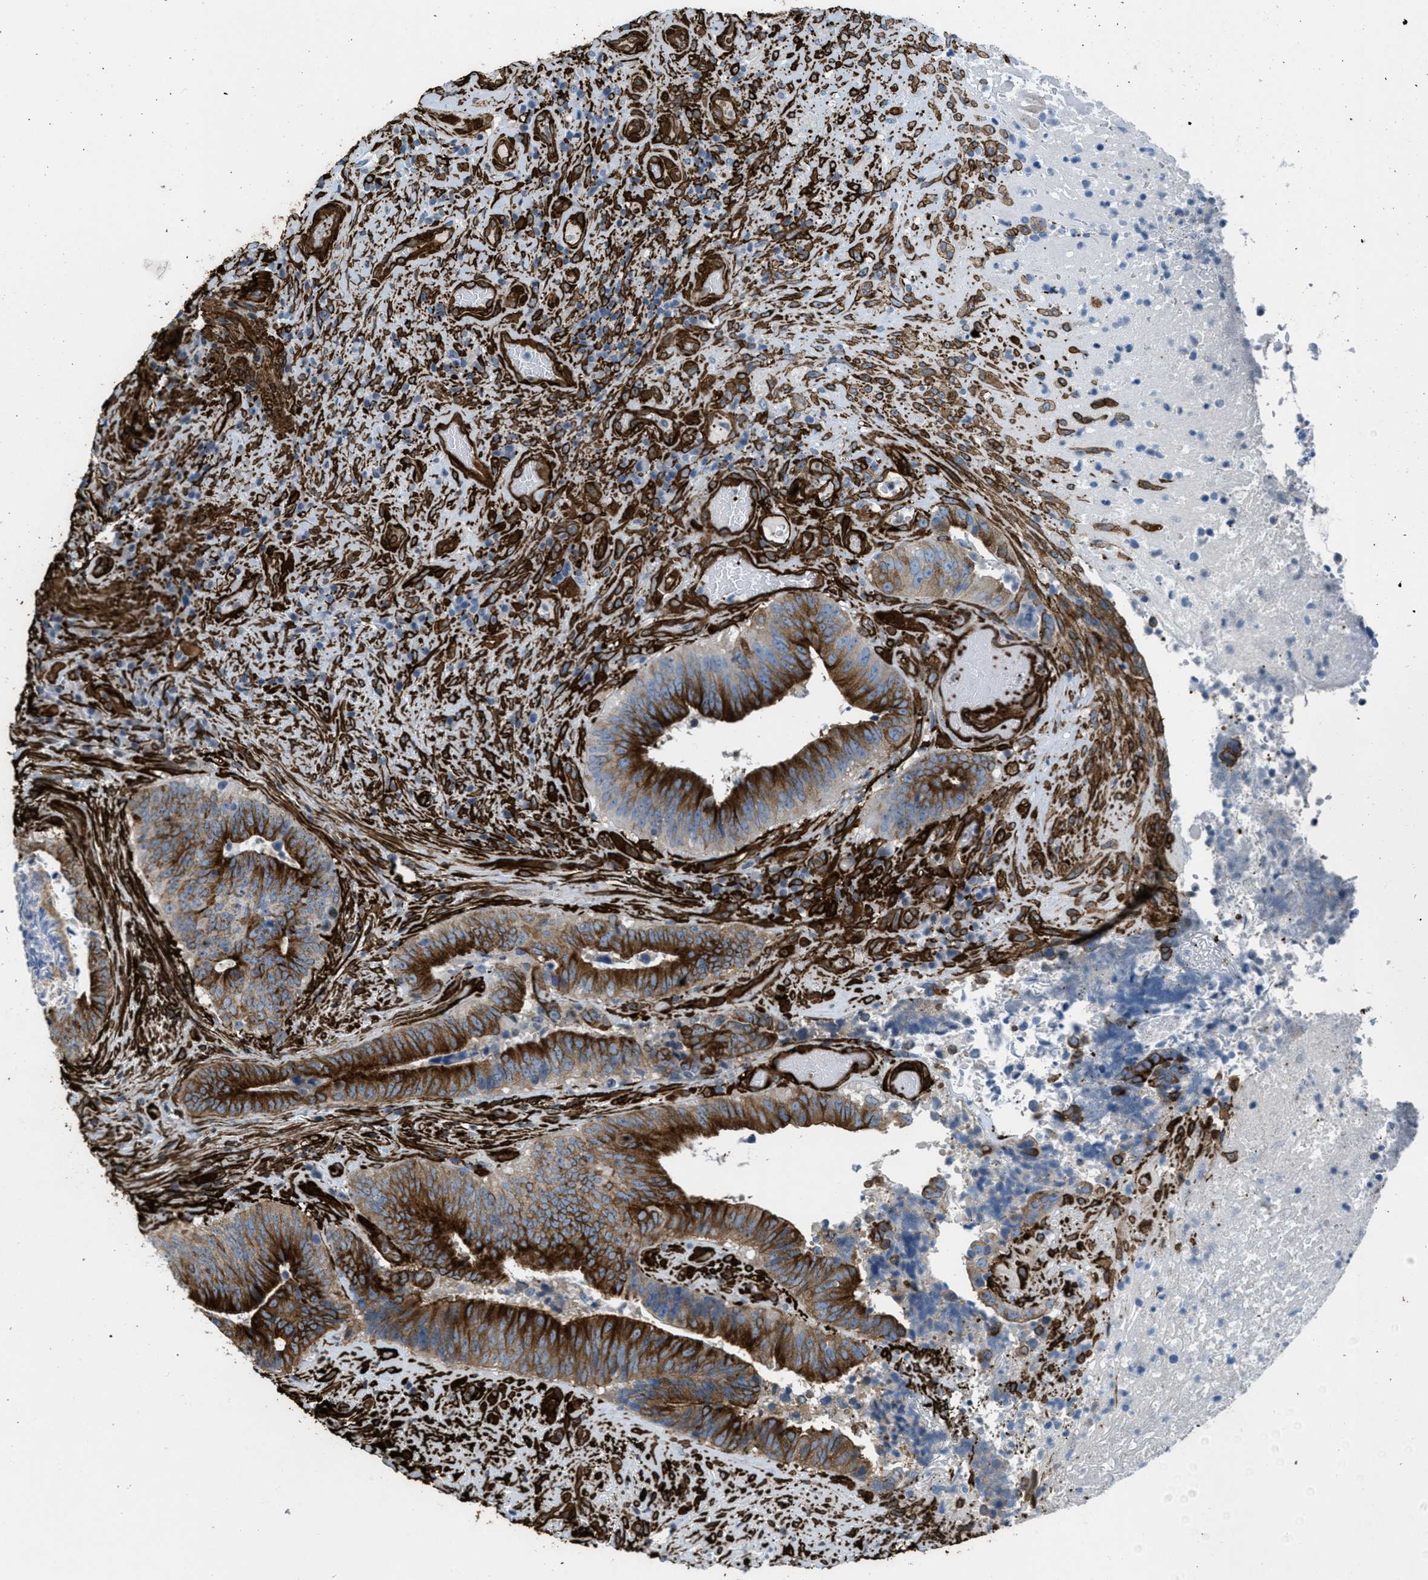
{"staining": {"intensity": "strong", "quantity": "25%-75%", "location": "cytoplasmic/membranous"}, "tissue": "colorectal cancer", "cell_type": "Tumor cells", "image_type": "cancer", "snomed": [{"axis": "morphology", "description": "Adenocarcinoma, NOS"}, {"axis": "topography", "description": "Rectum"}], "caption": "Approximately 25%-75% of tumor cells in human colorectal adenocarcinoma display strong cytoplasmic/membranous protein staining as visualized by brown immunohistochemical staining.", "gene": "CALD1", "patient": {"sex": "male", "age": 72}}